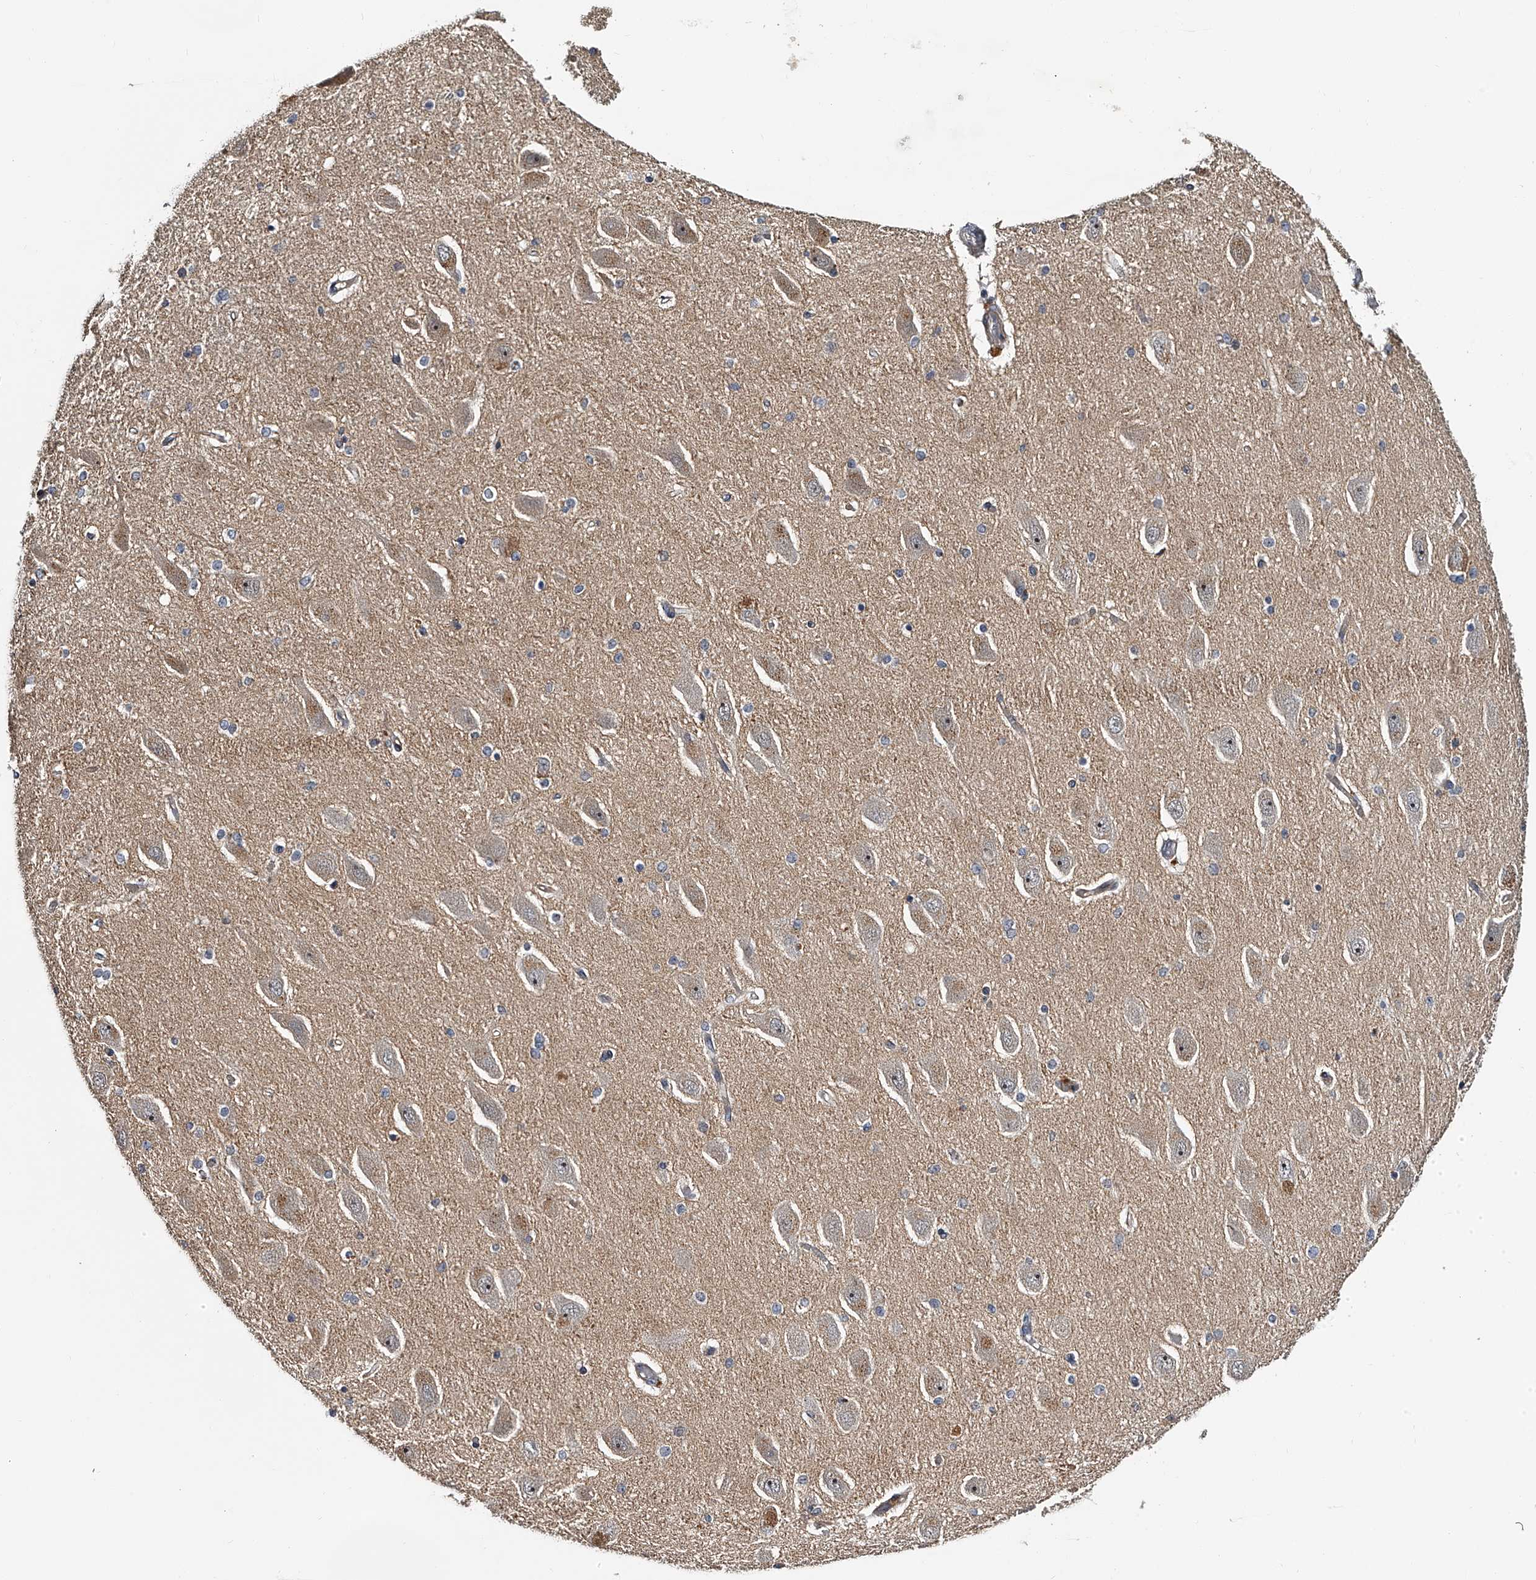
{"staining": {"intensity": "negative", "quantity": "none", "location": "none"}, "tissue": "hippocampus", "cell_type": "Glial cells", "image_type": "normal", "snomed": [{"axis": "morphology", "description": "Normal tissue, NOS"}, {"axis": "topography", "description": "Hippocampus"}], "caption": "Protein analysis of normal hippocampus displays no significant positivity in glial cells. Brightfield microscopy of immunohistochemistry stained with DAB (brown) and hematoxylin (blue), captured at high magnification.", "gene": "MDN1", "patient": {"sex": "female", "age": 54}}